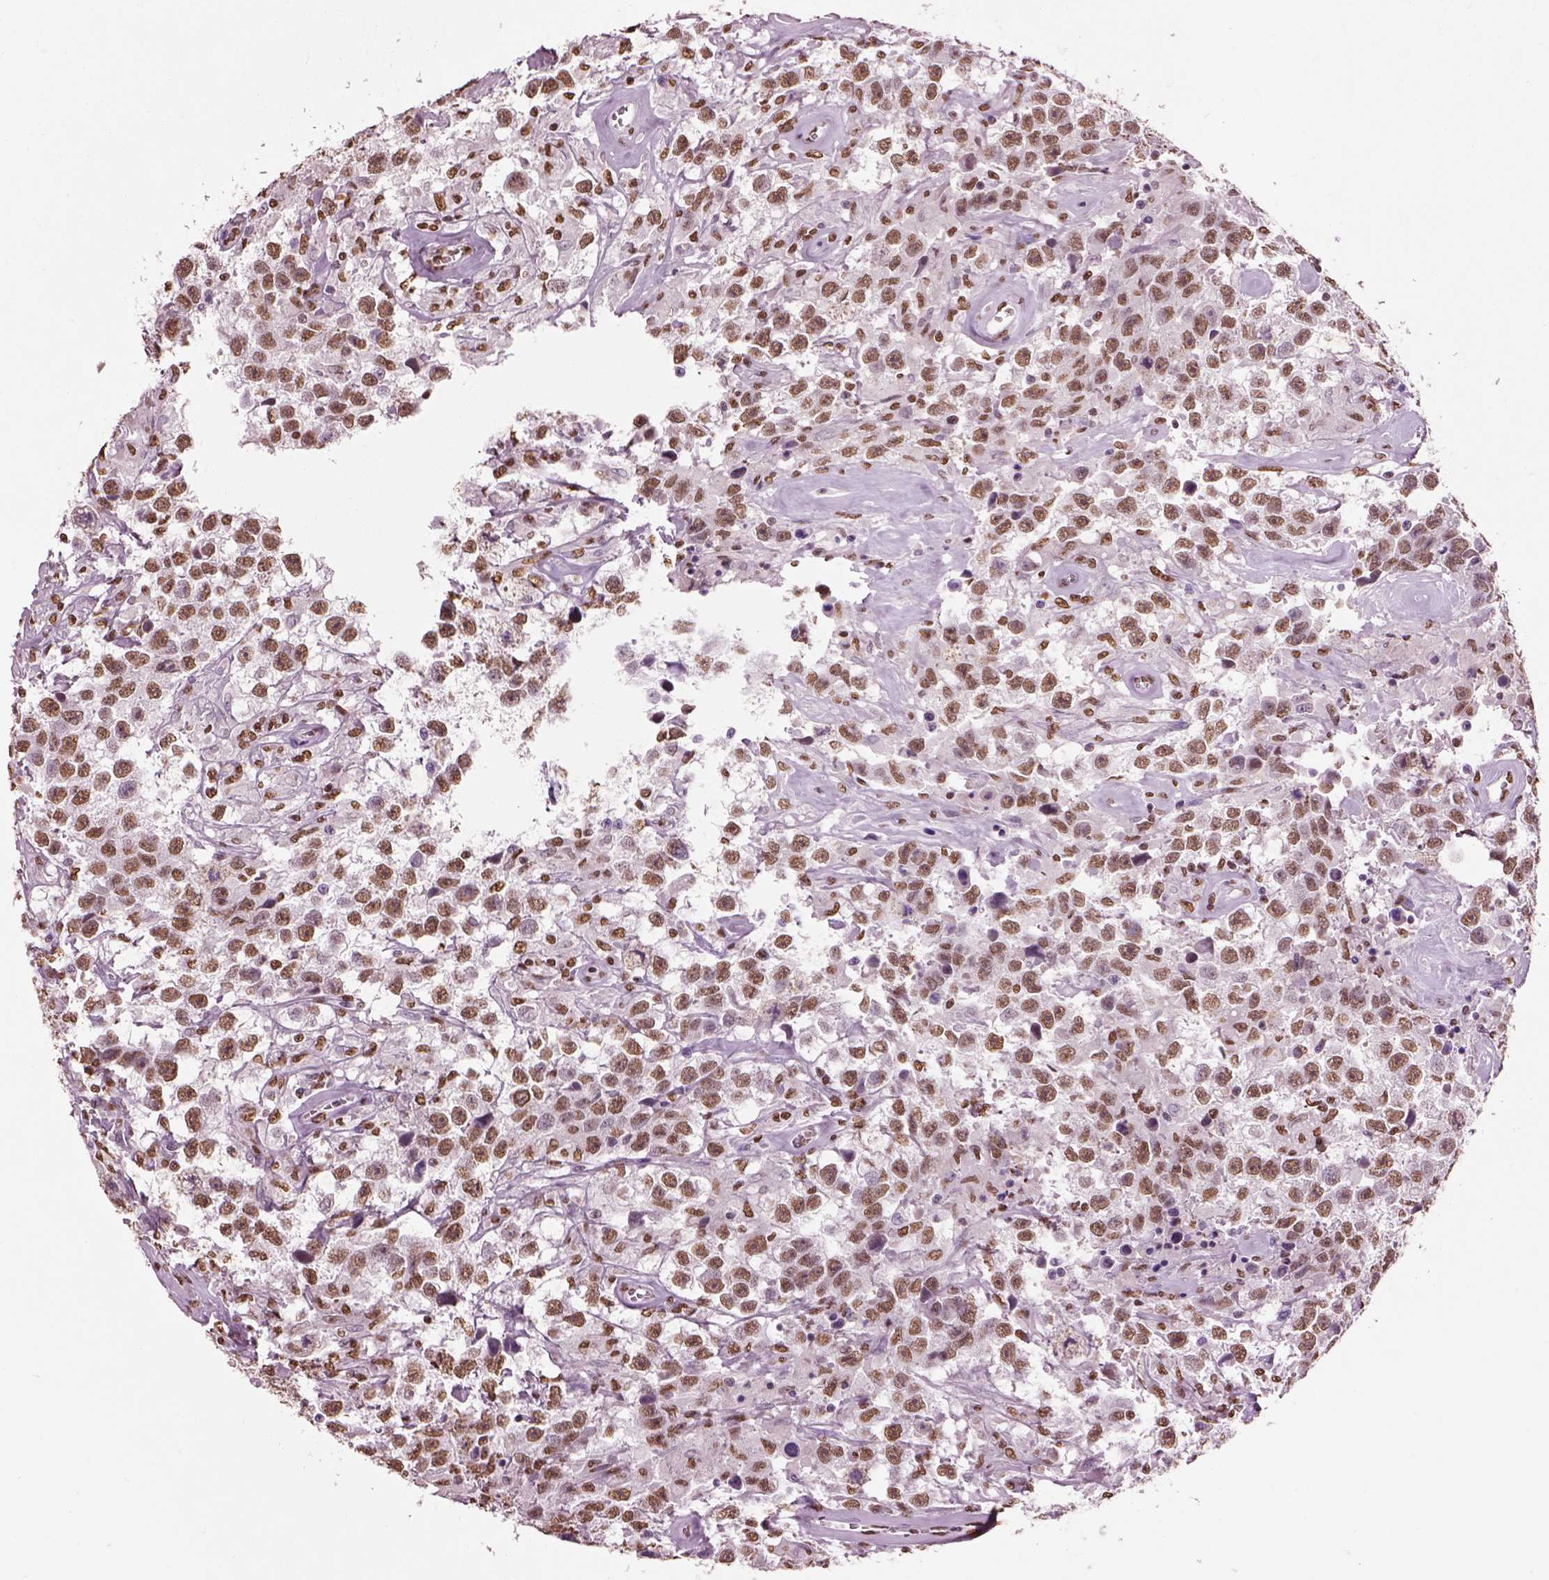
{"staining": {"intensity": "moderate", "quantity": ">75%", "location": "nuclear"}, "tissue": "testis cancer", "cell_type": "Tumor cells", "image_type": "cancer", "snomed": [{"axis": "morphology", "description": "Seminoma, NOS"}, {"axis": "topography", "description": "Testis"}], "caption": "A micrograph of testis cancer stained for a protein shows moderate nuclear brown staining in tumor cells.", "gene": "DDX3X", "patient": {"sex": "male", "age": 43}}